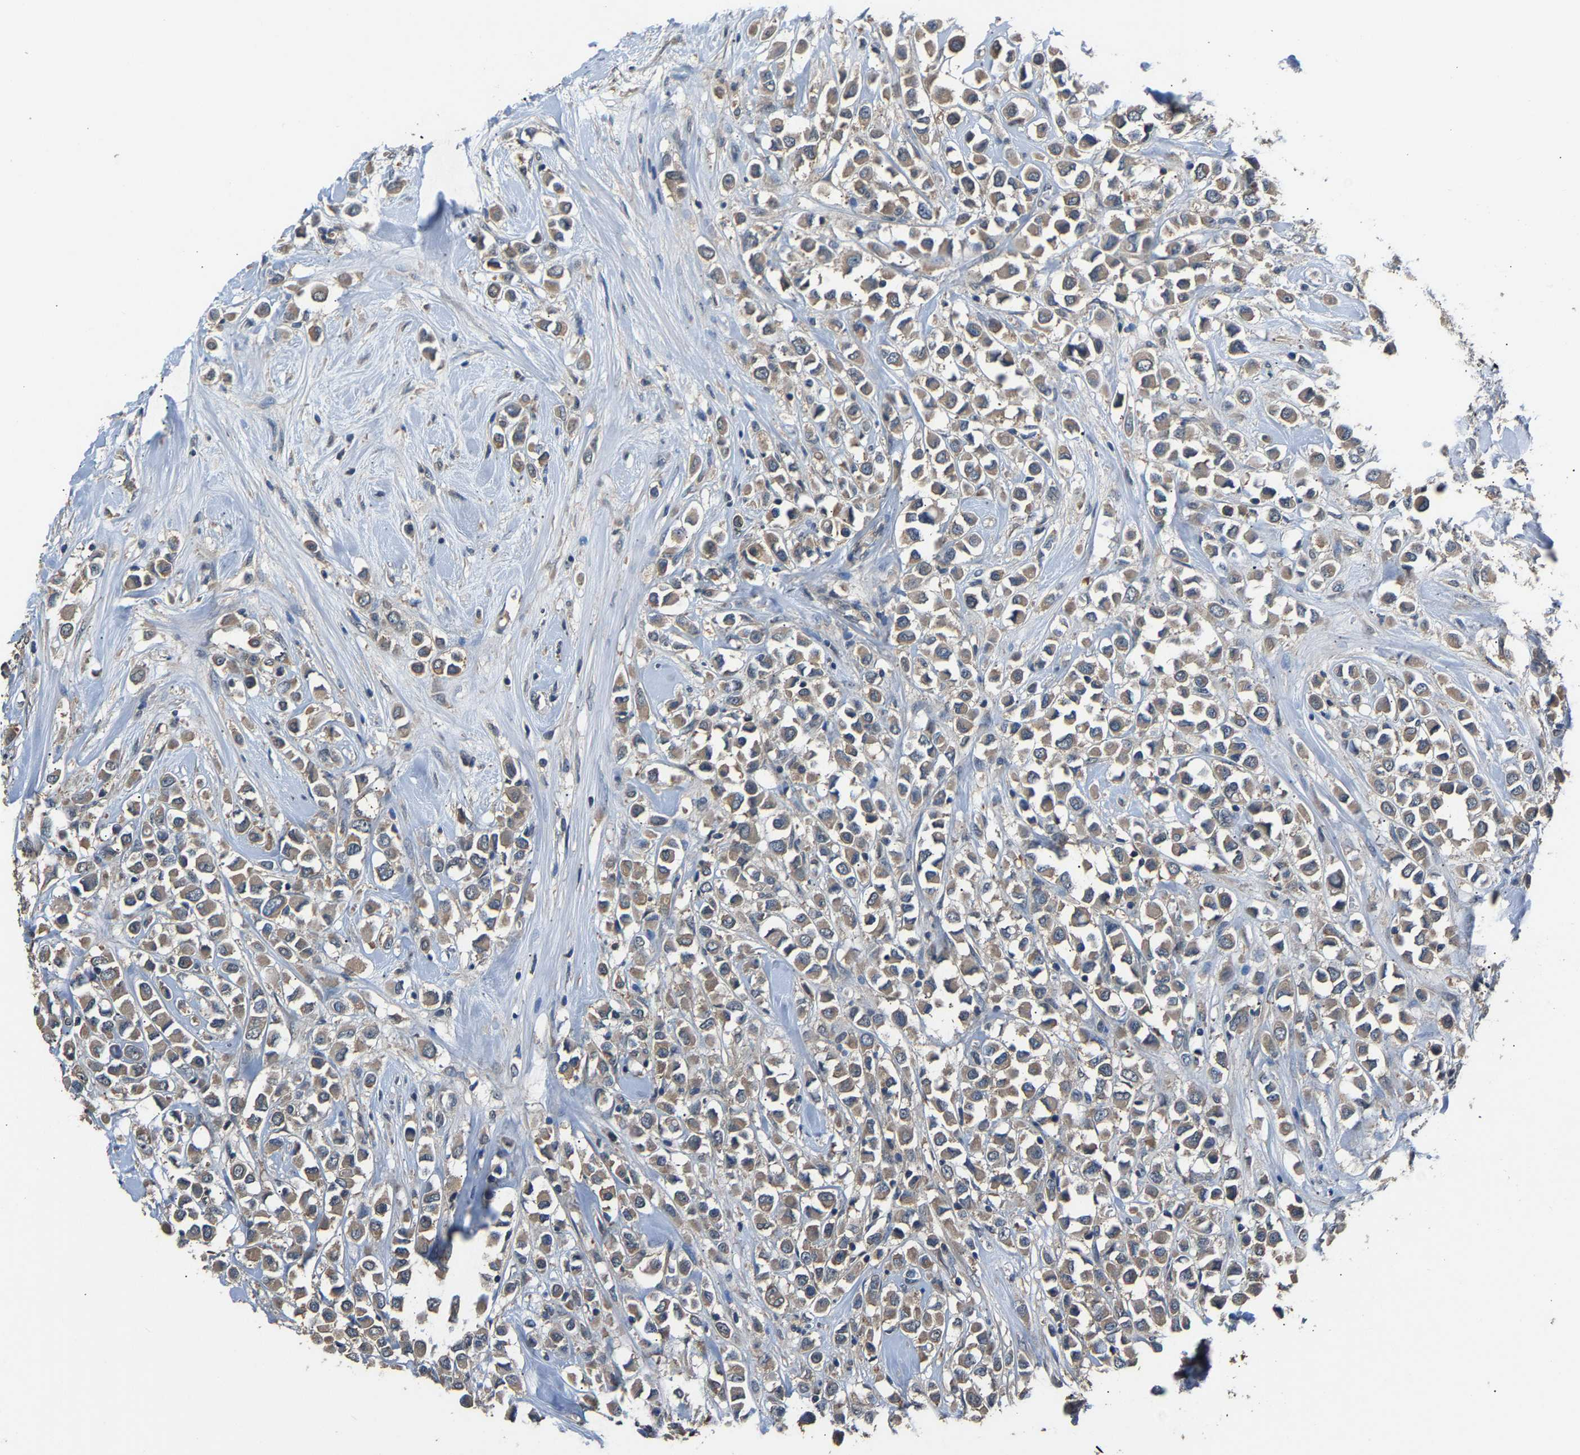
{"staining": {"intensity": "weak", "quantity": ">75%", "location": "cytoplasmic/membranous"}, "tissue": "breast cancer", "cell_type": "Tumor cells", "image_type": "cancer", "snomed": [{"axis": "morphology", "description": "Duct carcinoma"}, {"axis": "topography", "description": "Breast"}], "caption": "Tumor cells exhibit low levels of weak cytoplasmic/membranous positivity in about >75% of cells in breast infiltrating ductal carcinoma.", "gene": "ABCC9", "patient": {"sex": "female", "age": 61}}